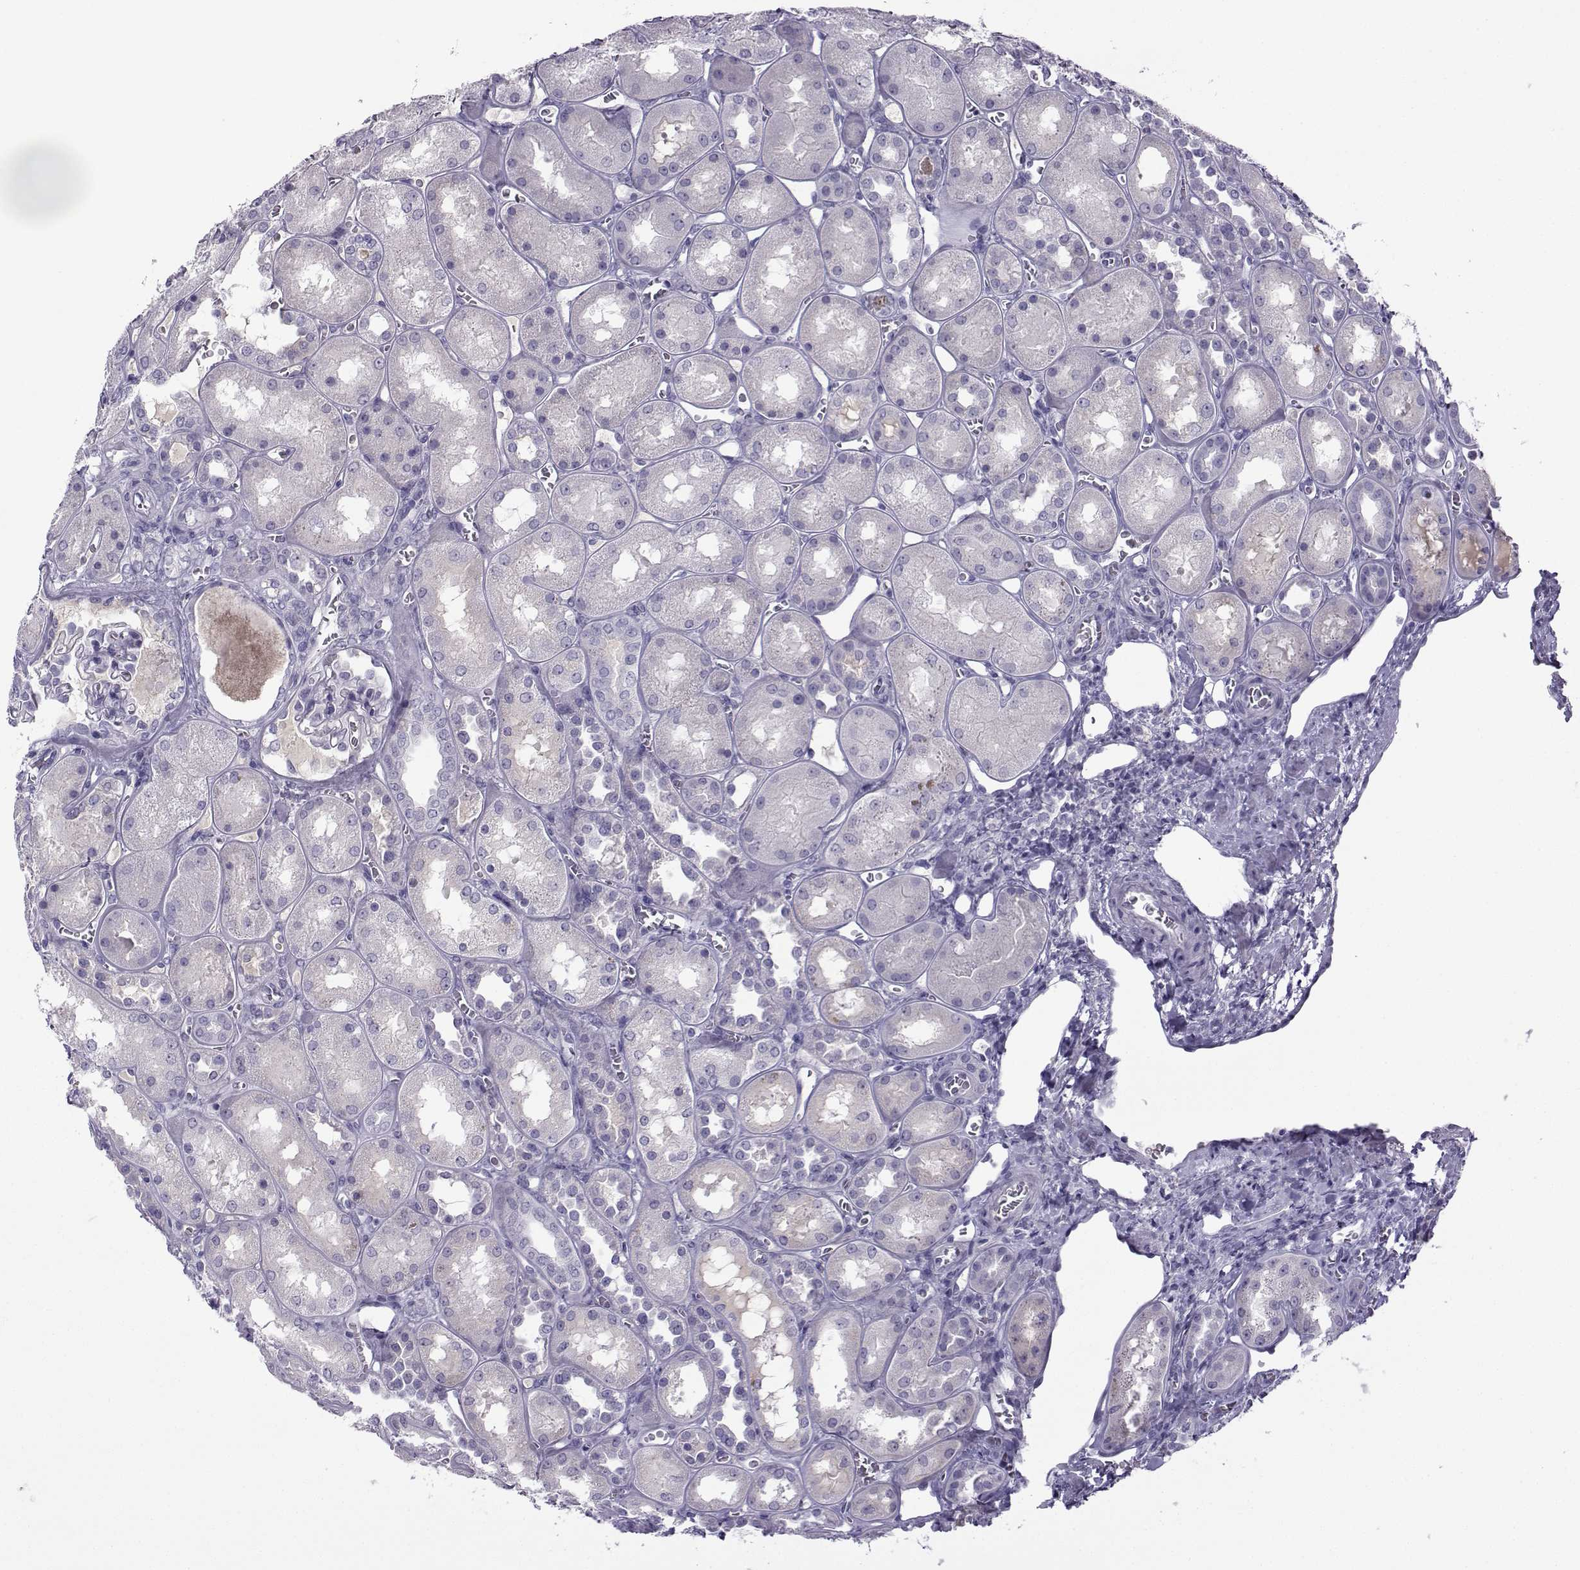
{"staining": {"intensity": "negative", "quantity": "none", "location": "none"}, "tissue": "kidney", "cell_type": "Cells in glomeruli", "image_type": "normal", "snomed": [{"axis": "morphology", "description": "Normal tissue, NOS"}, {"axis": "topography", "description": "Kidney"}], "caption": "Immunohistochemical staining of unremarkable kidney demonstrates no significant expression in cells in glomeruli.", "gene": "ARMC2", "patient": {"sex": "male", "age": 73}}